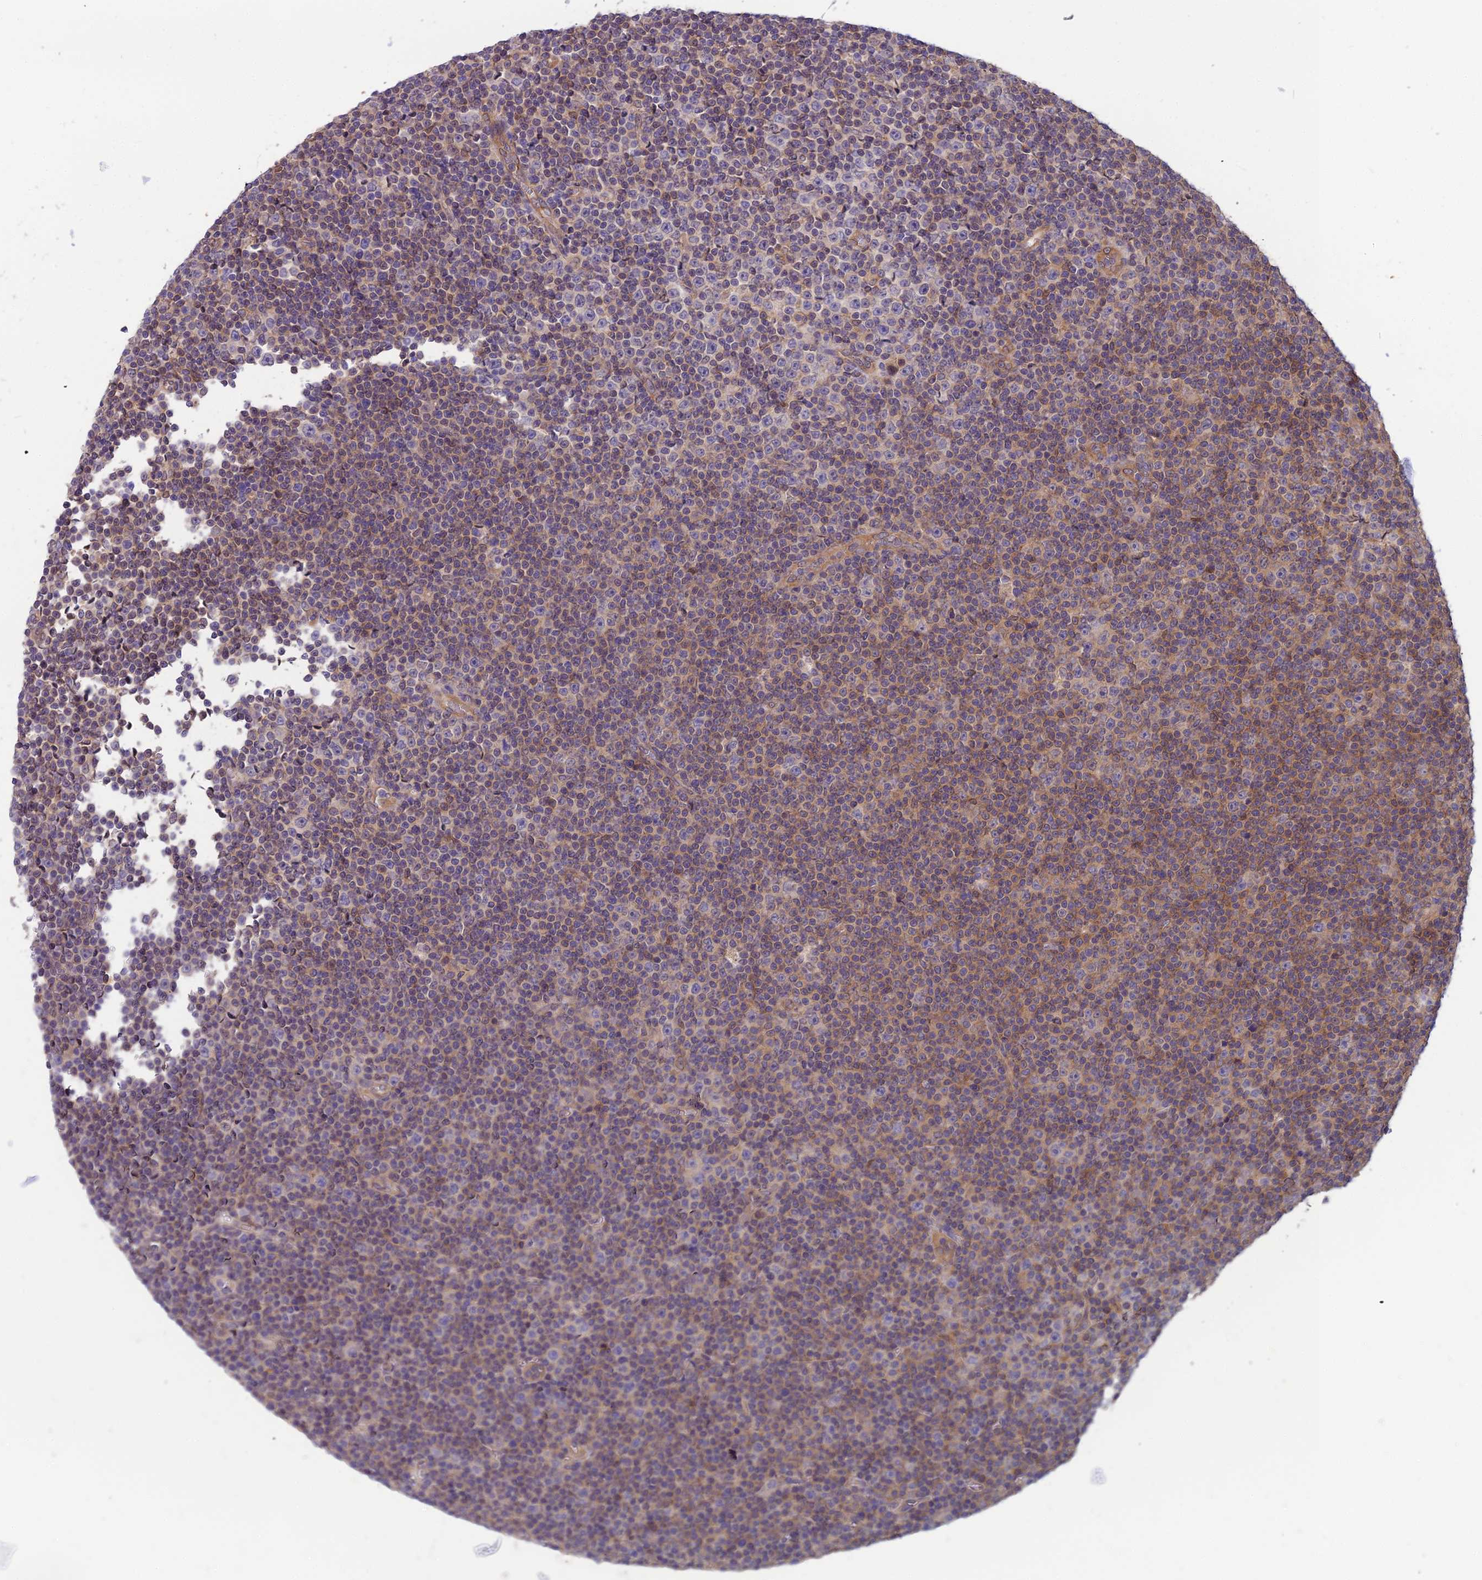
{"staining": {"intensity": "weak", "quantity": "25%-75%", "location": "cytoplasmic/membranous"}, "tissue": "lymphoma", "cell_type": "Tumor cells", "image_type": "cancer", "snomed": [{"axis": "morphology", "description": "Malignant lymphoma, non-Hodgkin's type, Low grade"}, {"axis": "topography", "description": "Lymph node"}], "caption": "A brown stain labels weak cytoplasmic/membranous staining of a protein in lymphoma tumor cells.", "gene": "MVD", "patient": {"sex": "female", "age": 67}}